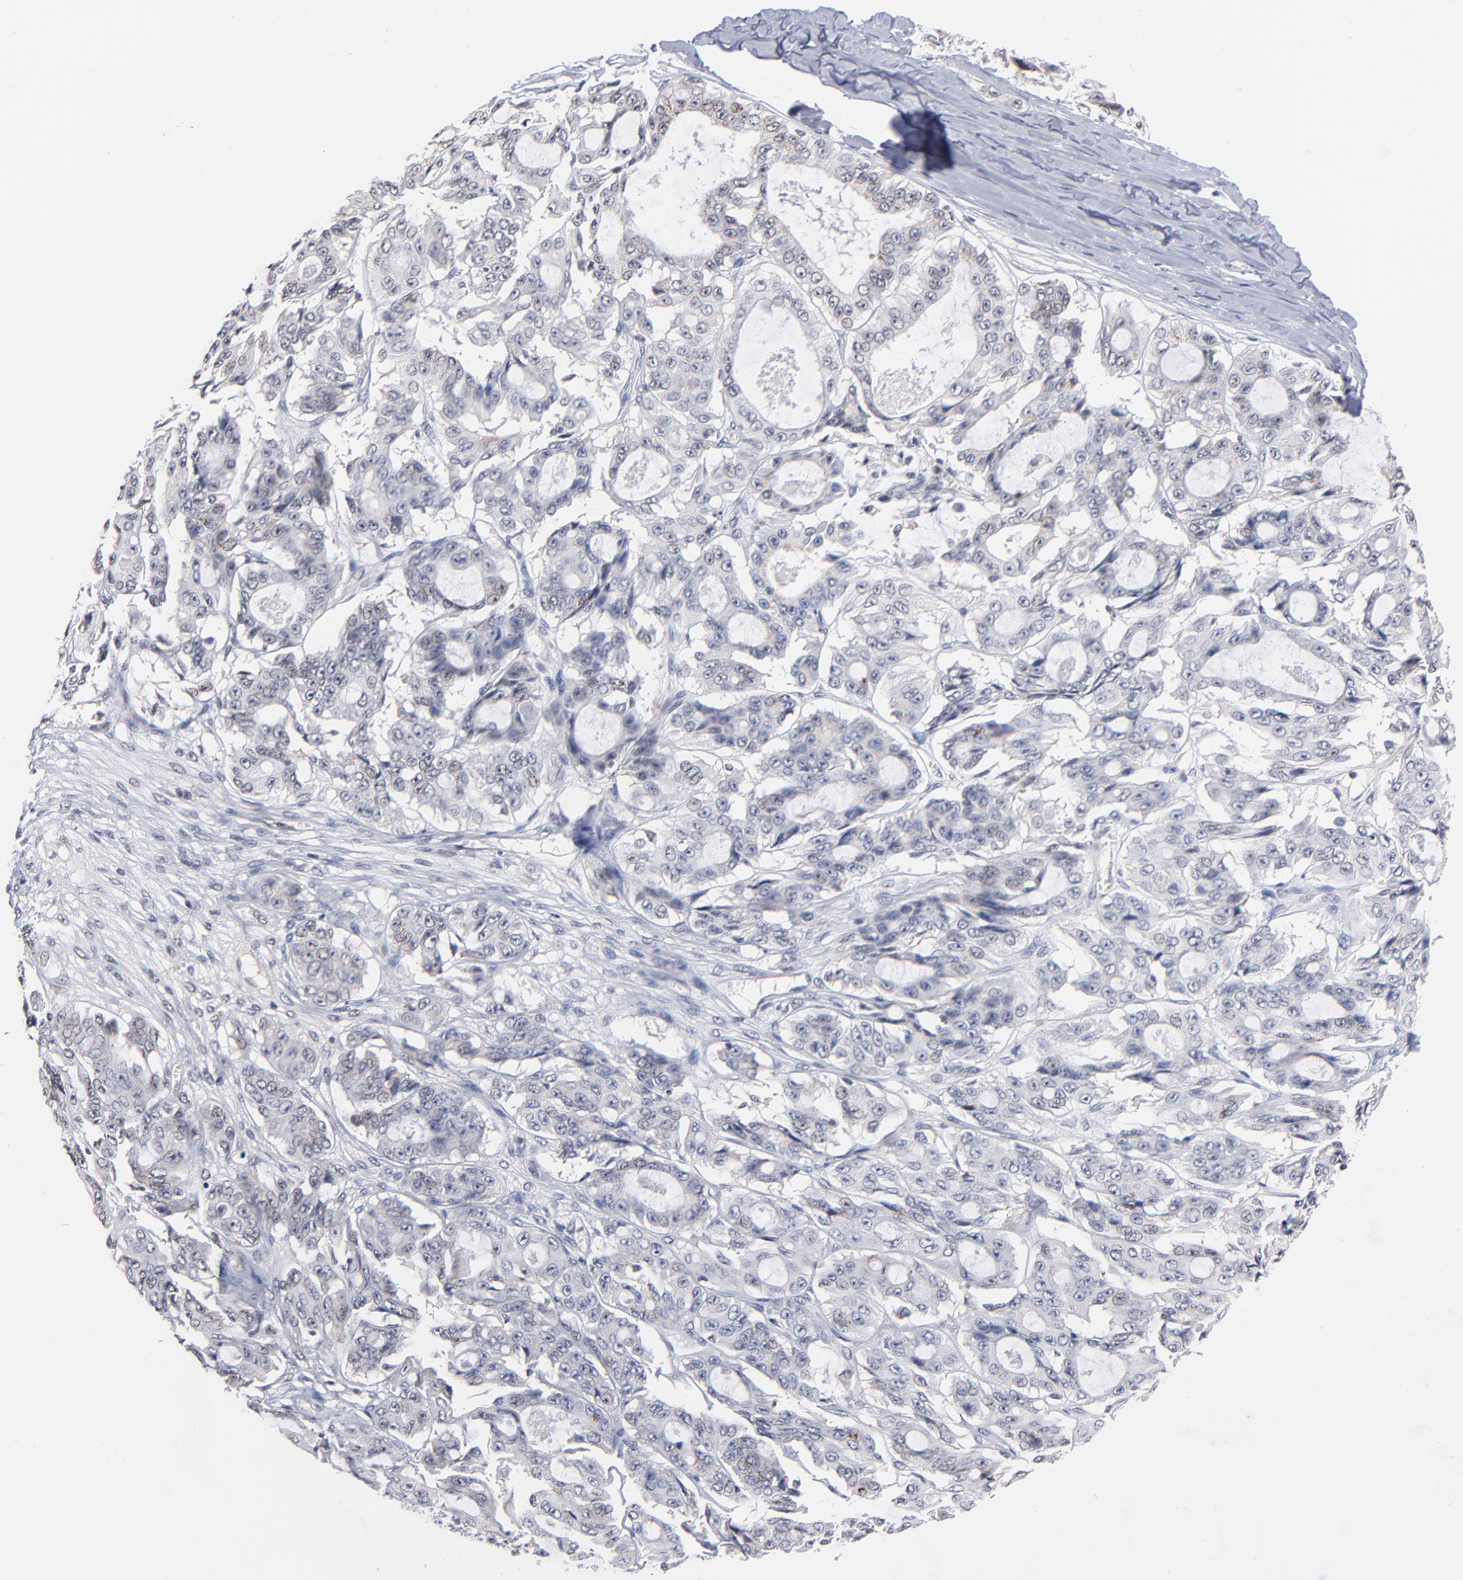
{"staining": {"intensity": "negative", "quantity": "none", "location": "none"}, "tissue": "ovarian cancer", "cell_type": "Tumor cells", "image_type": "cancer", "snomed": [{"axis": "morphology", "description": "Carcinoma, endometroid"}, {"axis": "topography", "description": "Ovary"}], "caption": "DAB immunohistochemical staining of ovarian cancer demonstrates no significant staining in tumor cells. Nuclei are stained in blue.", "gene": "GABPA", "patient": {"sex": "female", "age": 61}}